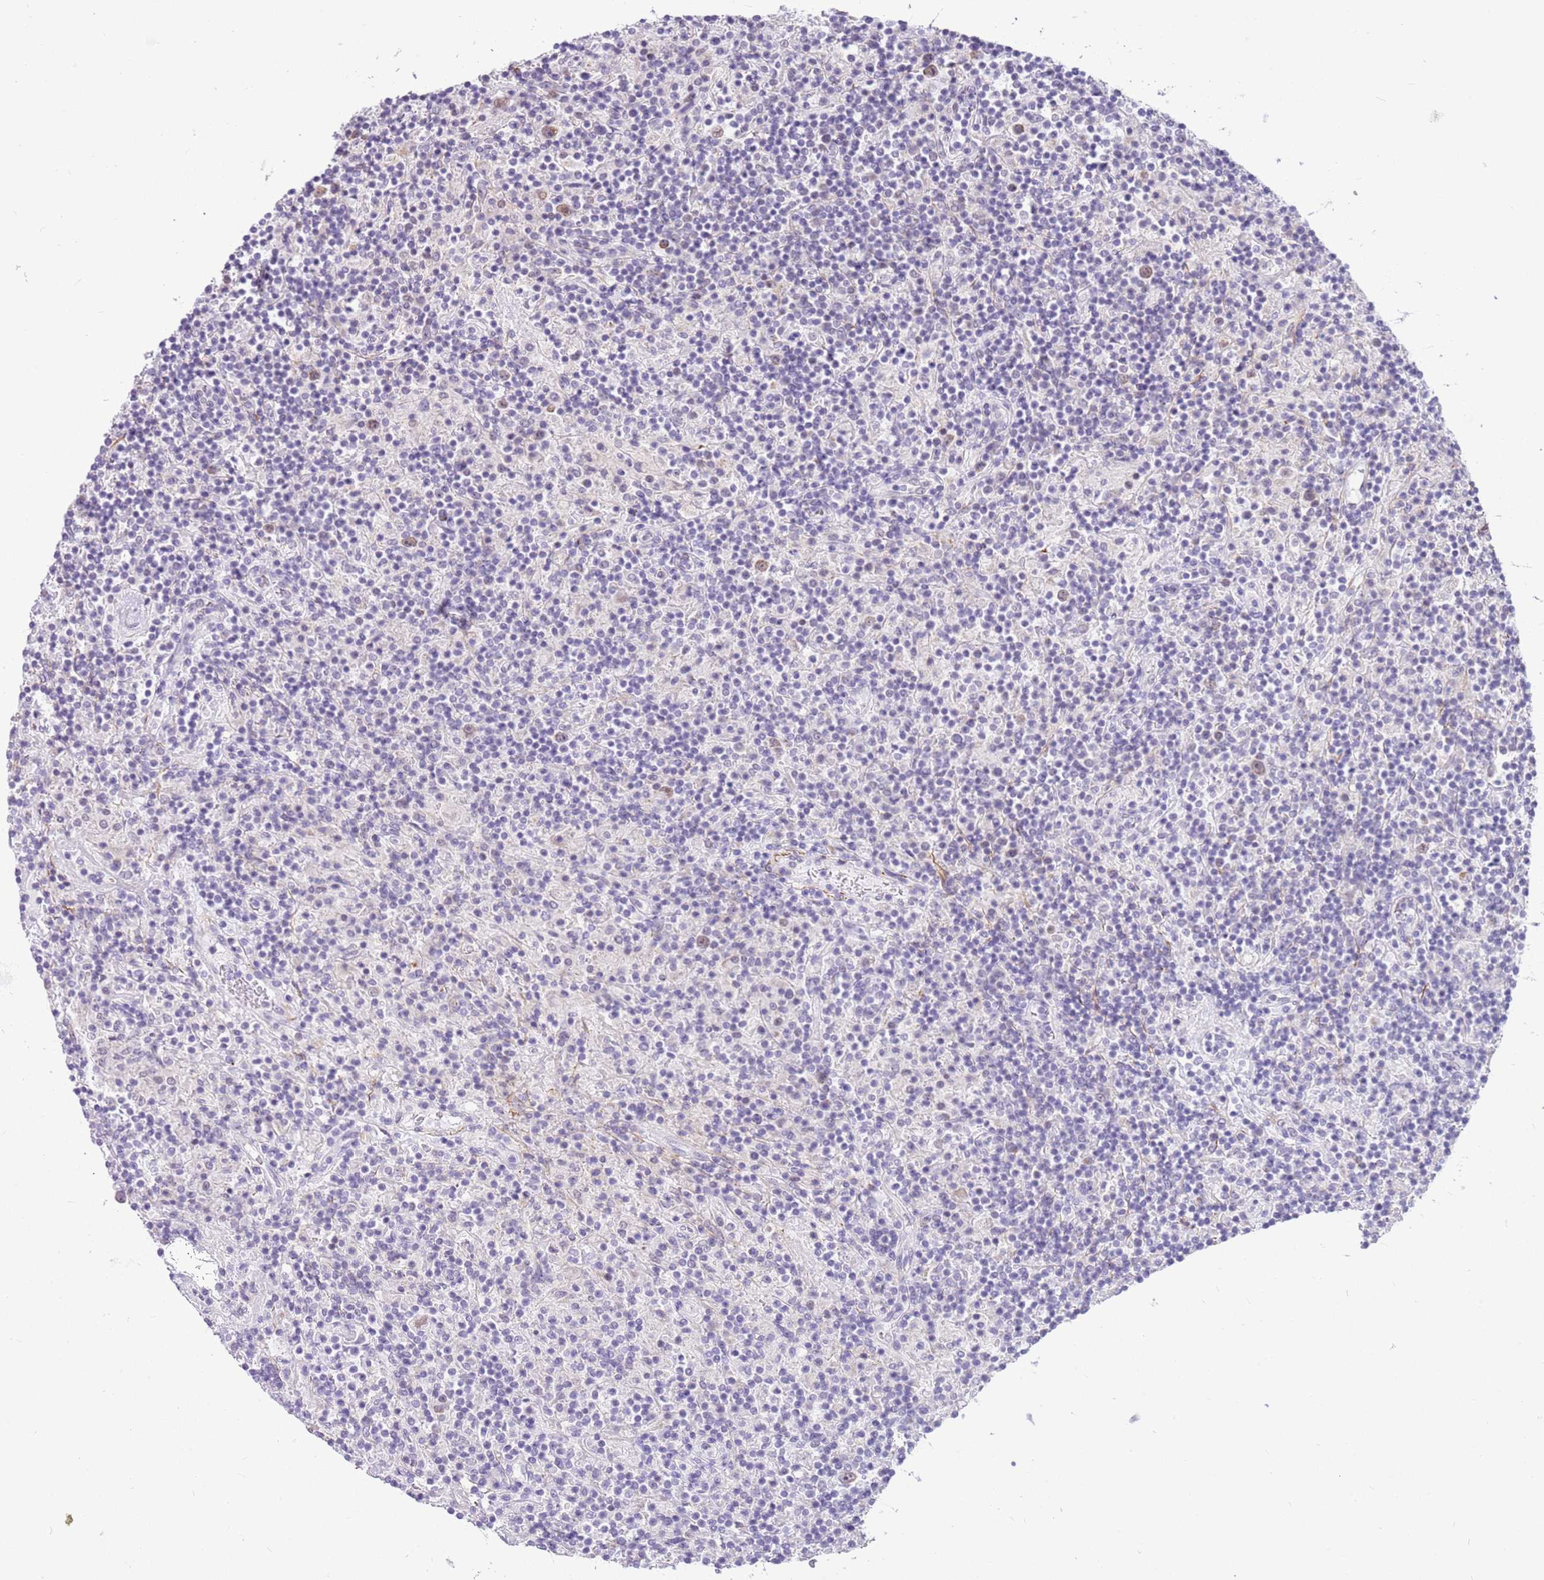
{"staining": {"intensity": "negative", "quantity": "none", "location": "none"}, "tissue": "lymphoma", "cell_type": "Tumor cells", "image_type": "cancer", "snomed": [{"axis": "morphology", "description": "Hodgkin's disease, NOS"}, {"axis": "topography", "description": "Lymph node"}], "caption": "This is an immunohistochemistry histopathology image of Hodgkin's disease. There is no expression in tumor cells.", "gene": "SMIM4", "patient": {"sex": "male", "age": 70}}